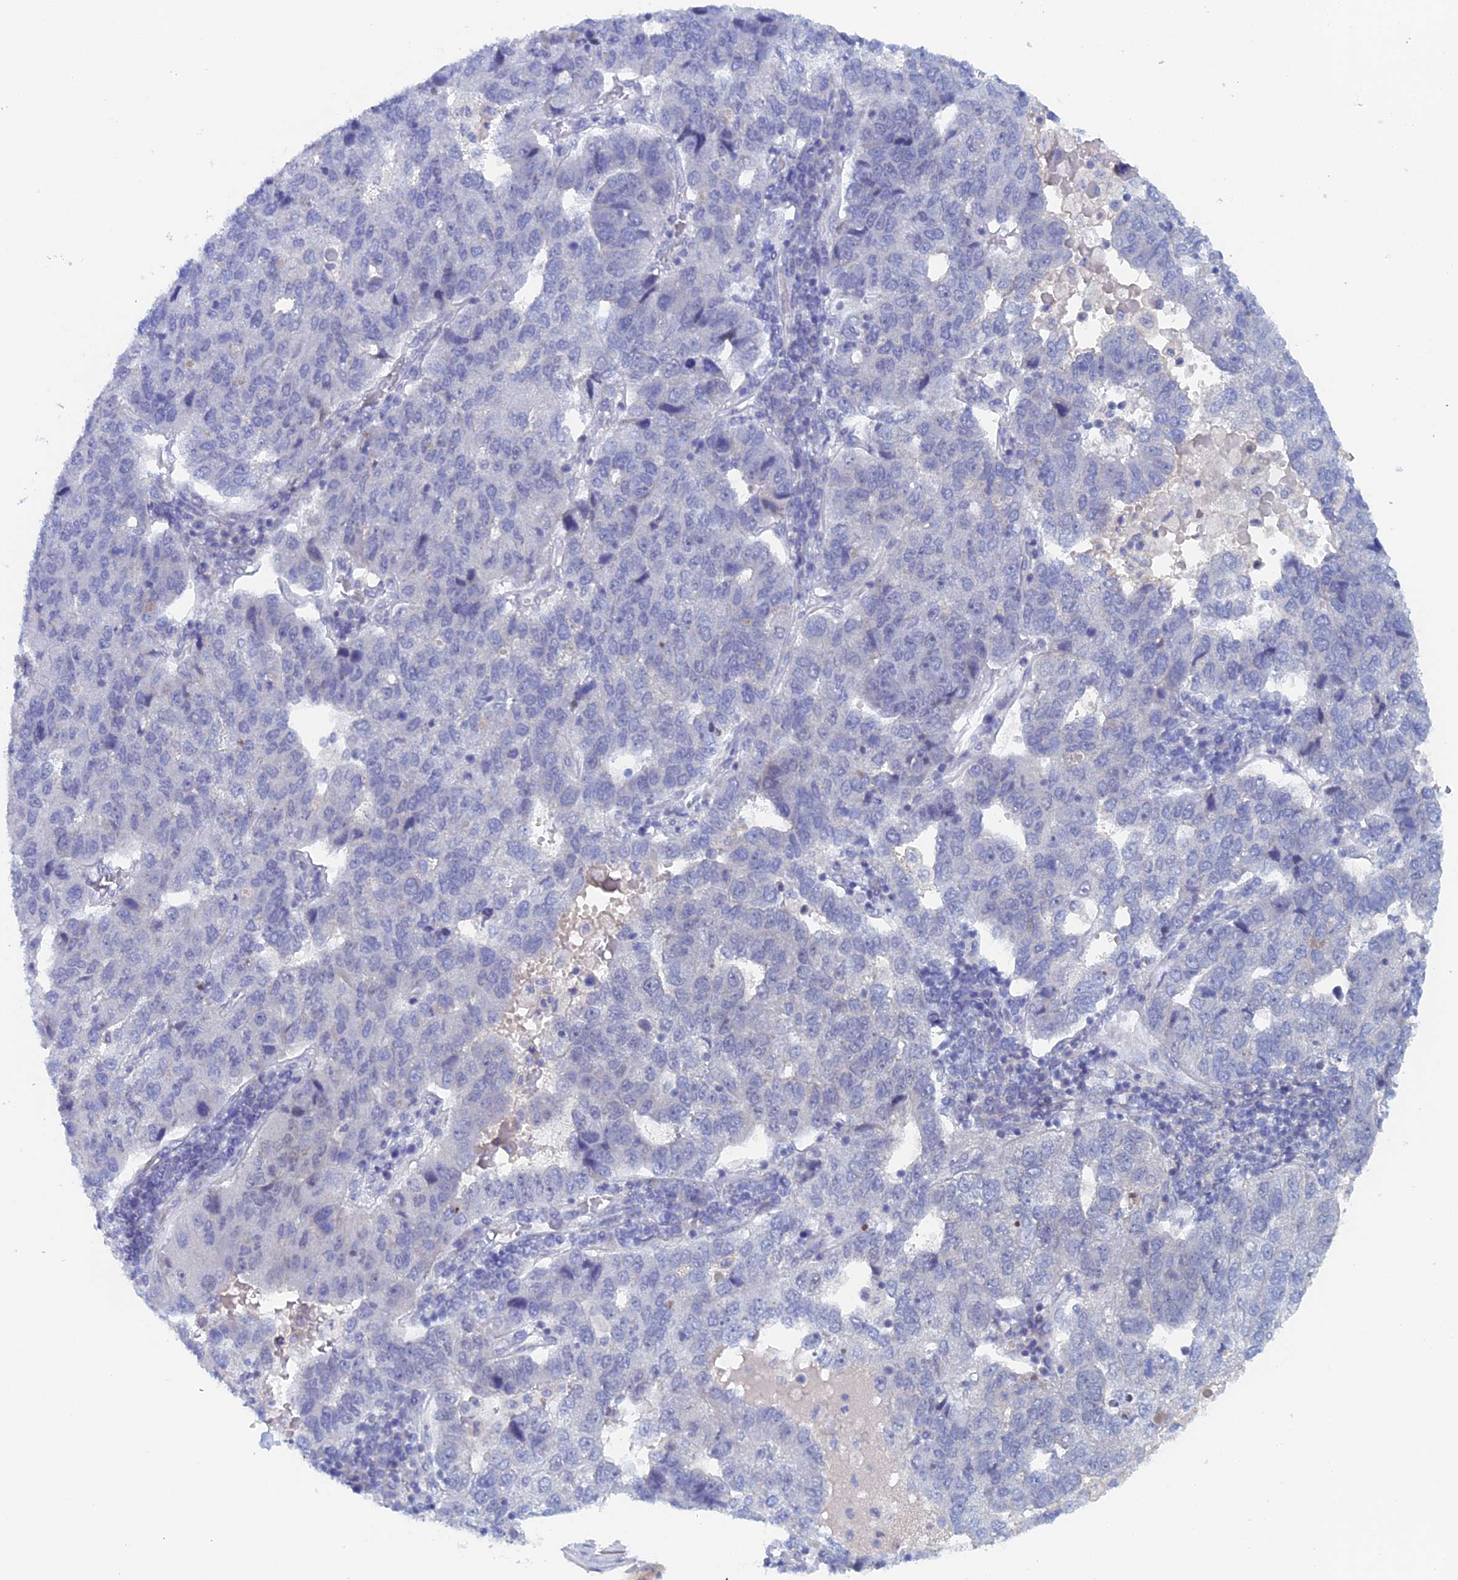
{"staining": {"intensity": "negative", "quantity": "none", "location": "none"}, "tissue": "pancreatic cancer", "cell_type": "Tumor cells", "image_type": "cancer", "snomed": [{"axis": "morphology", "description": "Adenocarcinoma, NOS"}, {"axis": "topography", "description": "Pancreas"}], "caption": "Histopathology image shows no significant protein expression in tumor cells of adenocarcinoma (pancreatic).", "gene": "ELOVL6", "patient": {"sex": "female", "age": 61}}